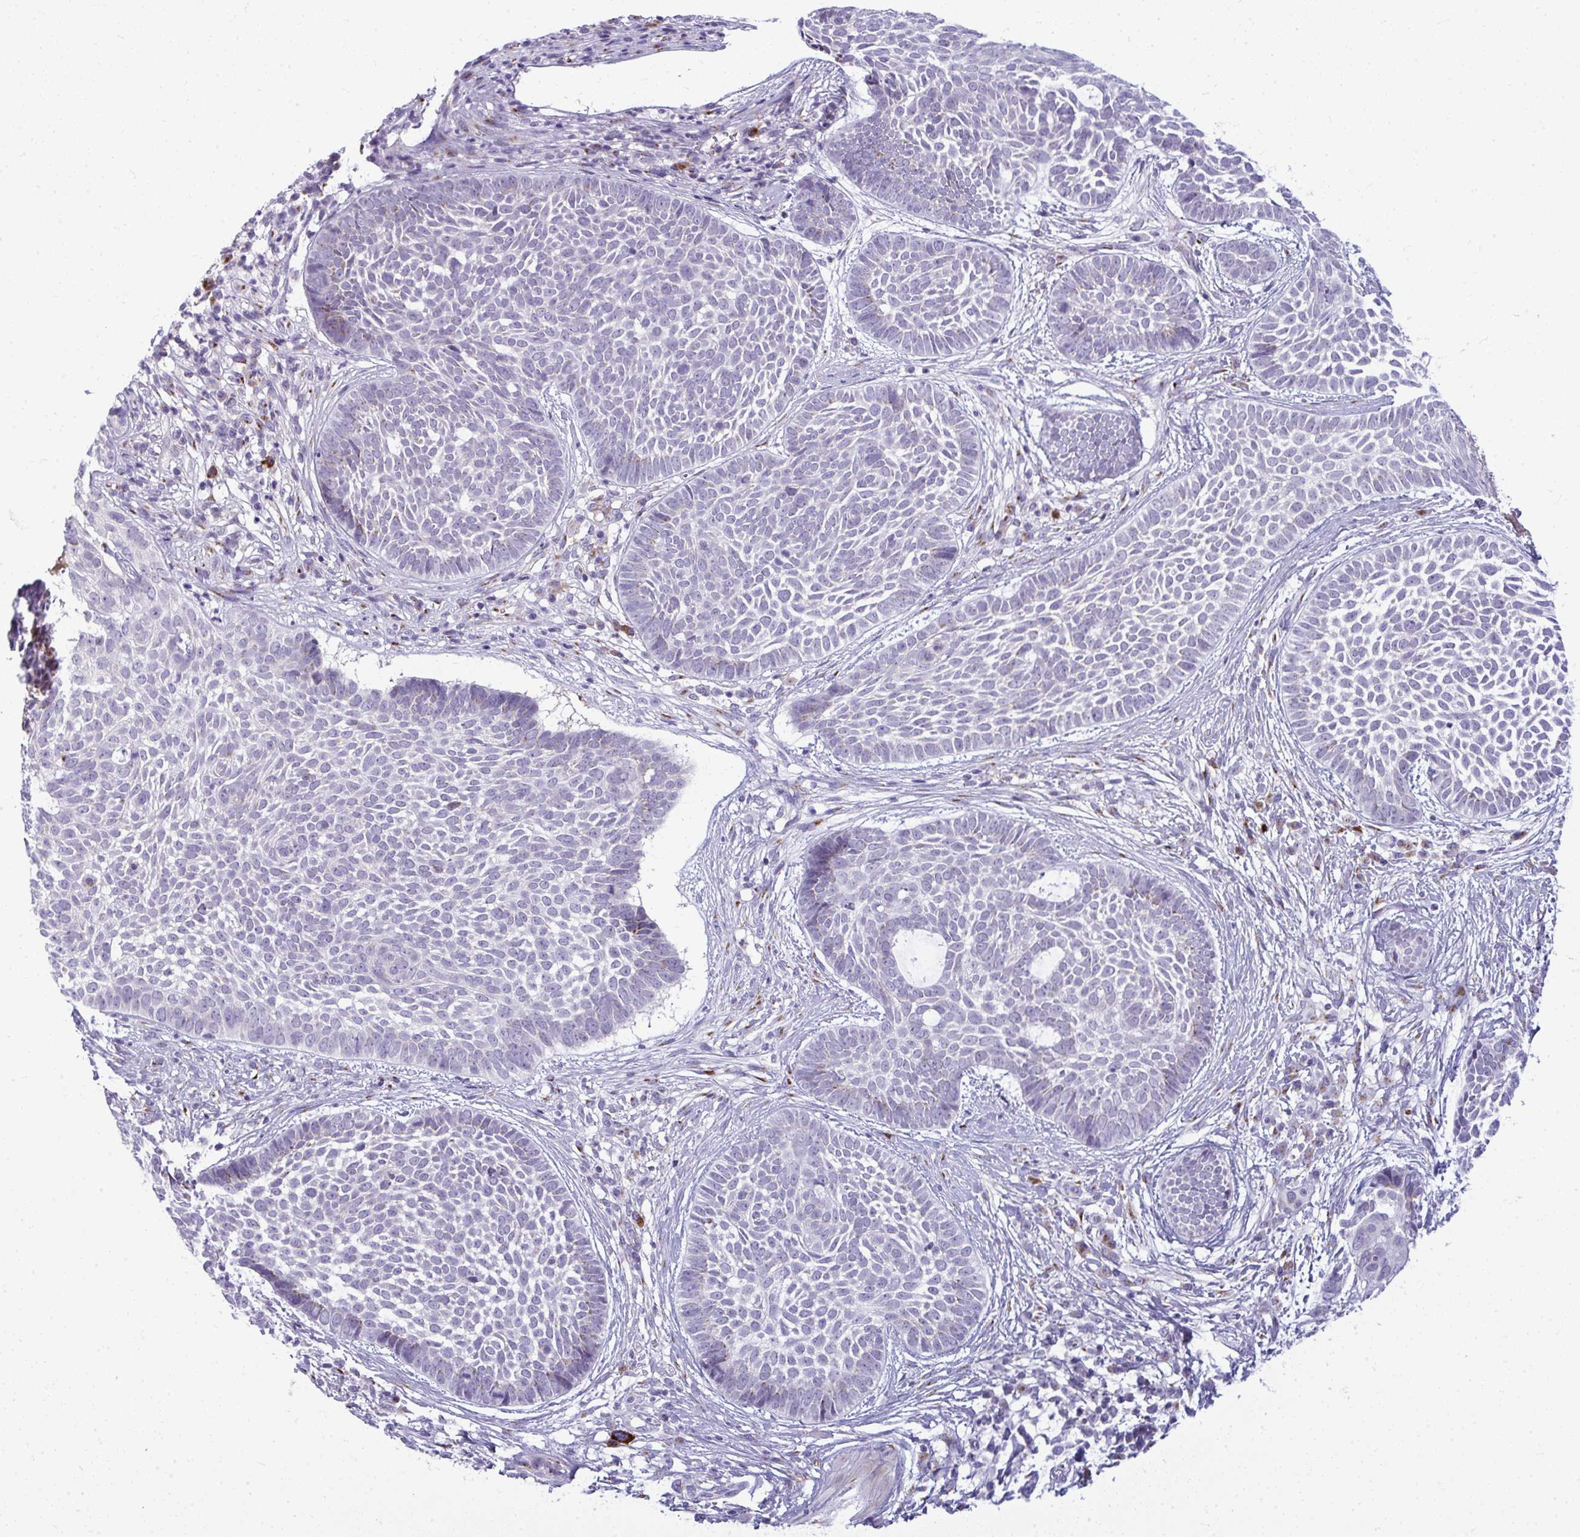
{"staining": {"intensity": "negative", "quantity": "none", "location": "none"}, "tissue": "skin cancer", "cell_type": "Tumor cells", "image_type": "cancer", "snomed": [{"axis": "morphology", "description": "Basal cell carcinoma"}, {"axis": "topography", "description": "Skin"}], "caption": "Skin cancer stained for a protein using immunohistochemistry reveals no staining tumor cells.", "gene": "DTX4", "patient": {"sex": "female", "age": 89}}